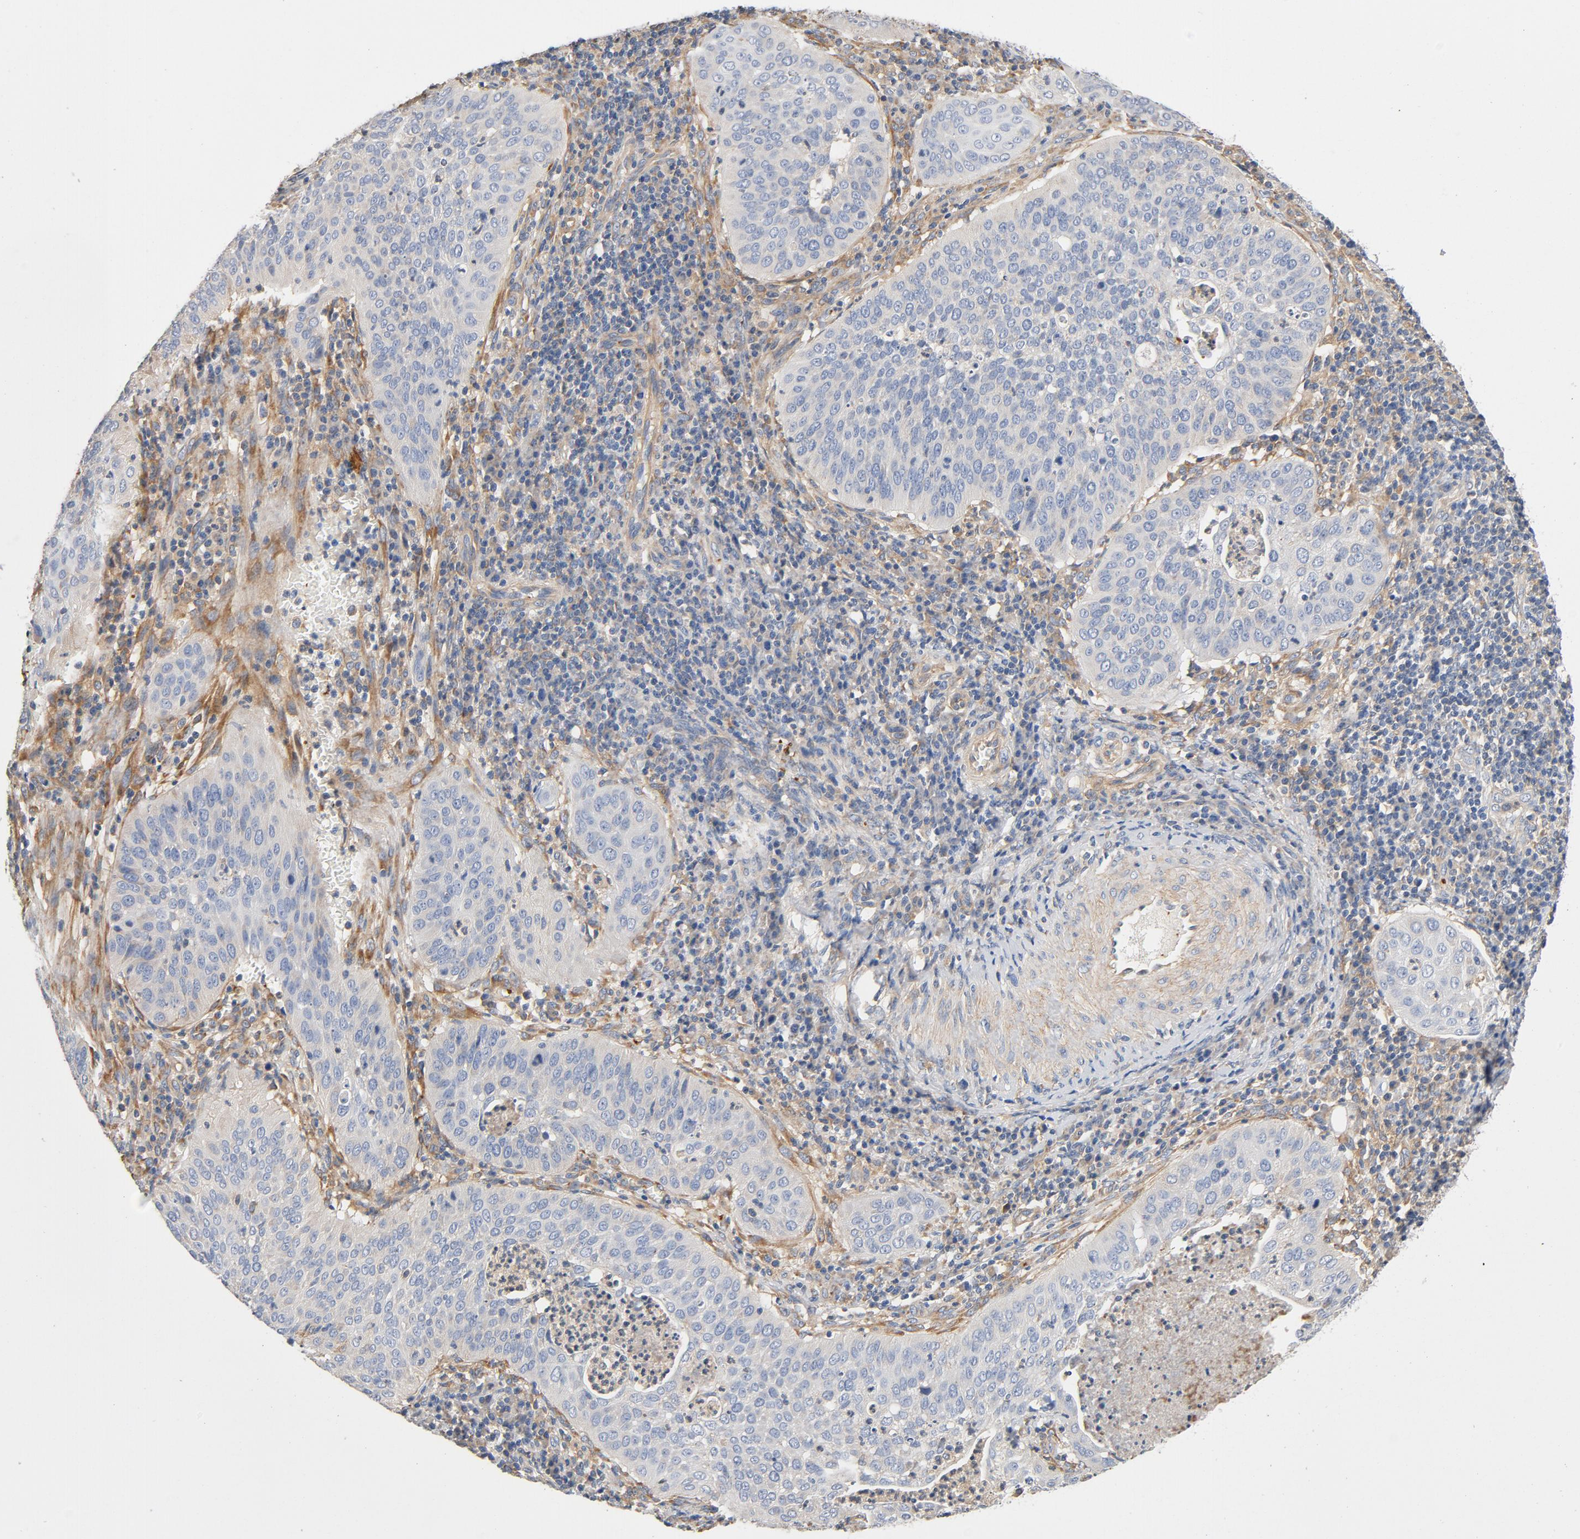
{"staining": {"intensity": "negative", "quantity": "none", "location": "none"}, "tissue": "cervical cancer", "cell_type": "Tumor cells", "image_type": "cancer", "snomed": [{"axis": "morphology", "description": "Squamous cell carcinoma, NOS"}, {"axis": "topography", "description": "Cervix"}], "caption": "DAB (3,3'-diaminobenzidine) immunohistochemical staining of human cervical squamous cell carcinoma shows no significant expression in tumor cells. (Stains: DAB (3,3'-diaminobenzidine) IHC with hematoxylin counter stain, Microscopy: brightfield microscopy at high magnification).", "gene": "ILK", "patient": {"sex": "female", "age": 39}}